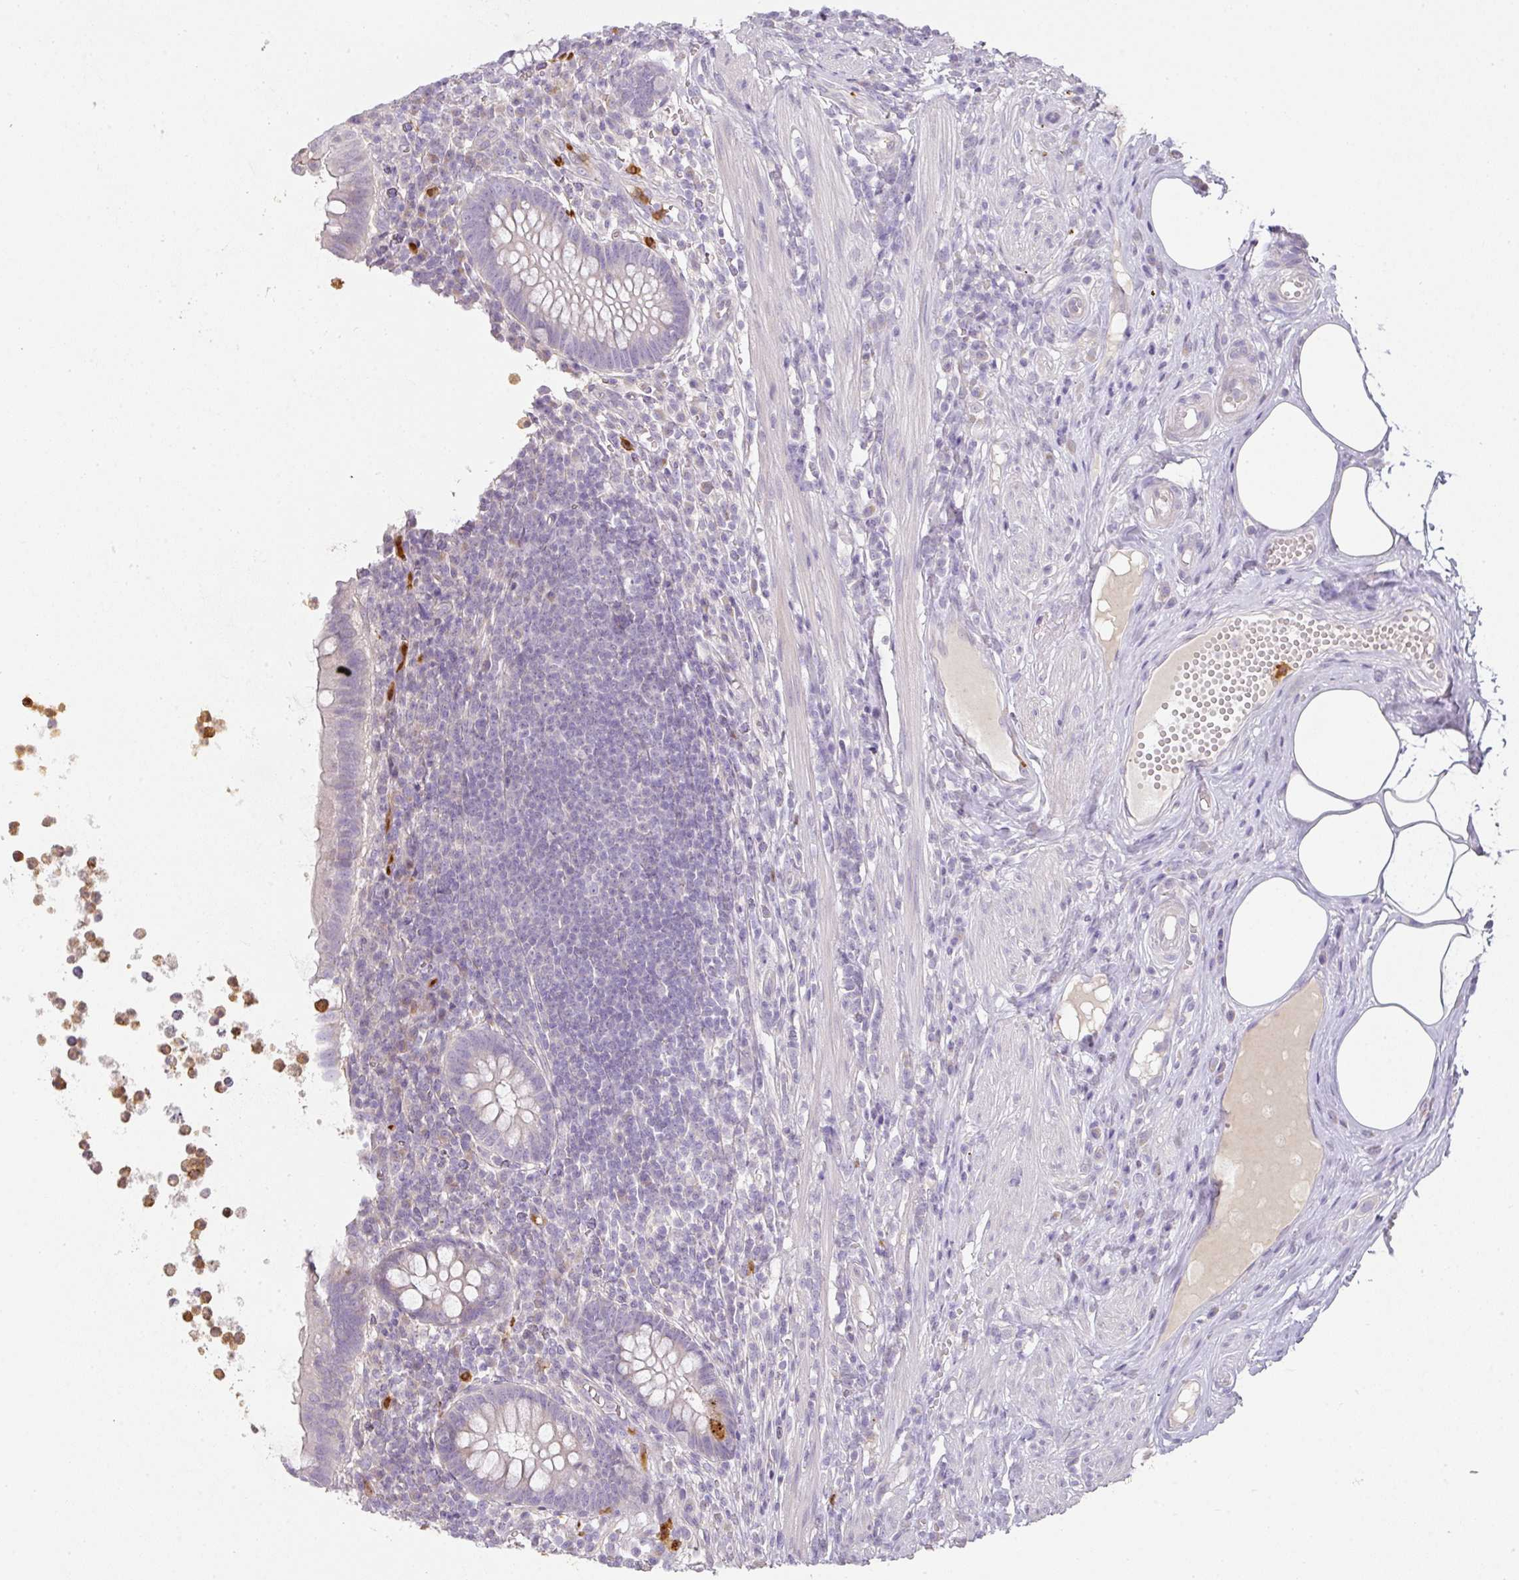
{"staining": {"intensity": "negative", "quantity": "none", "location": "none"}, "tissue": "appendix", "cell_type": "Glandular cells", "image_type": "normal", "snomed": [{"axis": "morphology", "description": "Normal tissue, NOS"}, {"axis": "topography", "description": "Appendix"}], "caption": "Glandular cells are negative for brown protein staining in normal appendix.", "gene": "HHEX", "patient": {"sex": "female", "age": 56}}